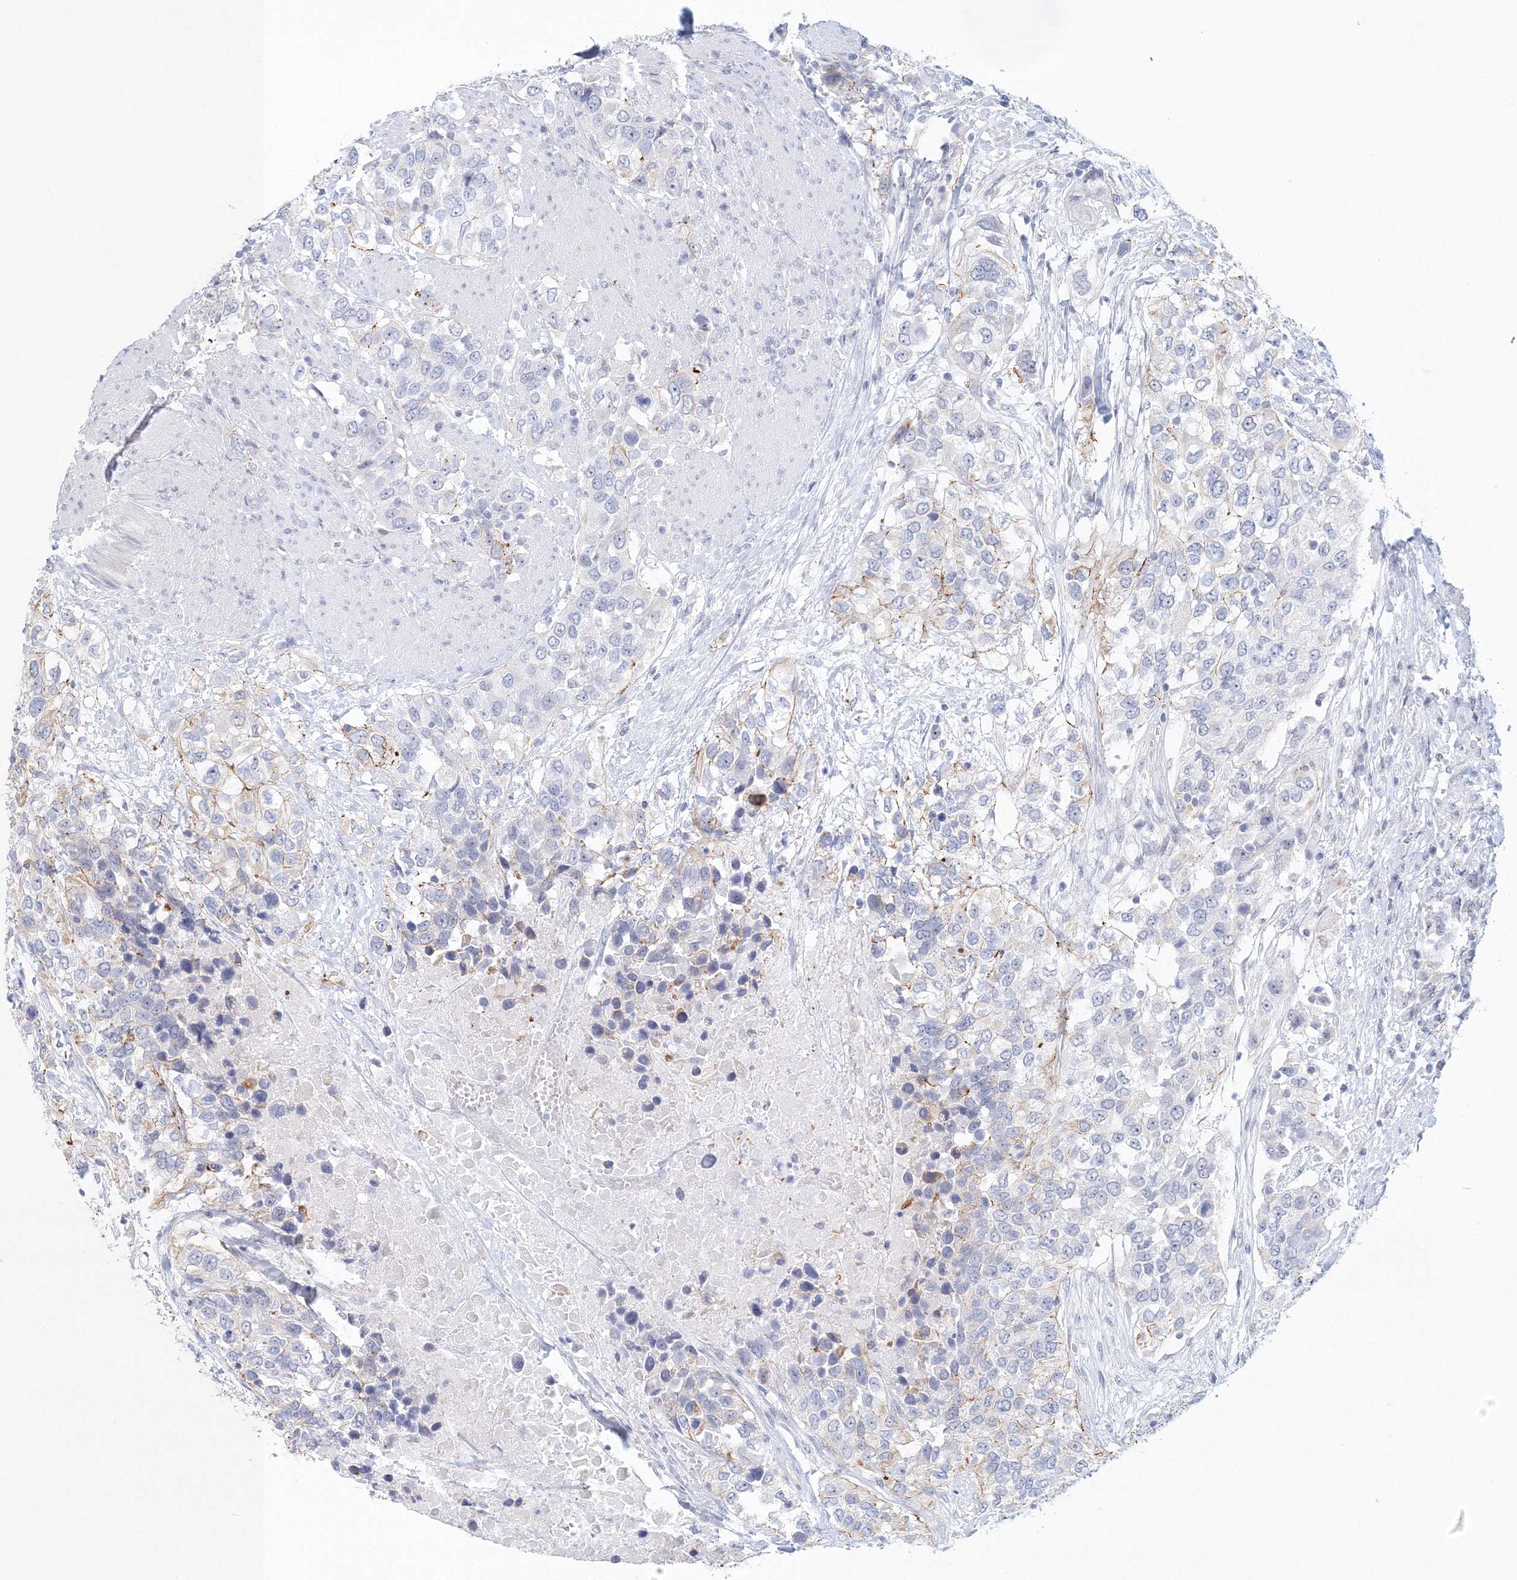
{"staining": {"intensity": "negative", "quantity": "none", "location": "none"}, "tissue": "urothelial cancer", "cell_type": "Tumor cells", "image_type": "cancer", "snomed": [{"axis": "morphology", "description": "Urothelial carcinoma, High grade"}, {"axis": "topography", "description": "Urinary bladder"}], "caption": "Tumor cells are negative for protein expression in human high-grade urothelial carcinoma.", "gene": "VSIG1", "patient": {"sex": "female", "age": 80}}